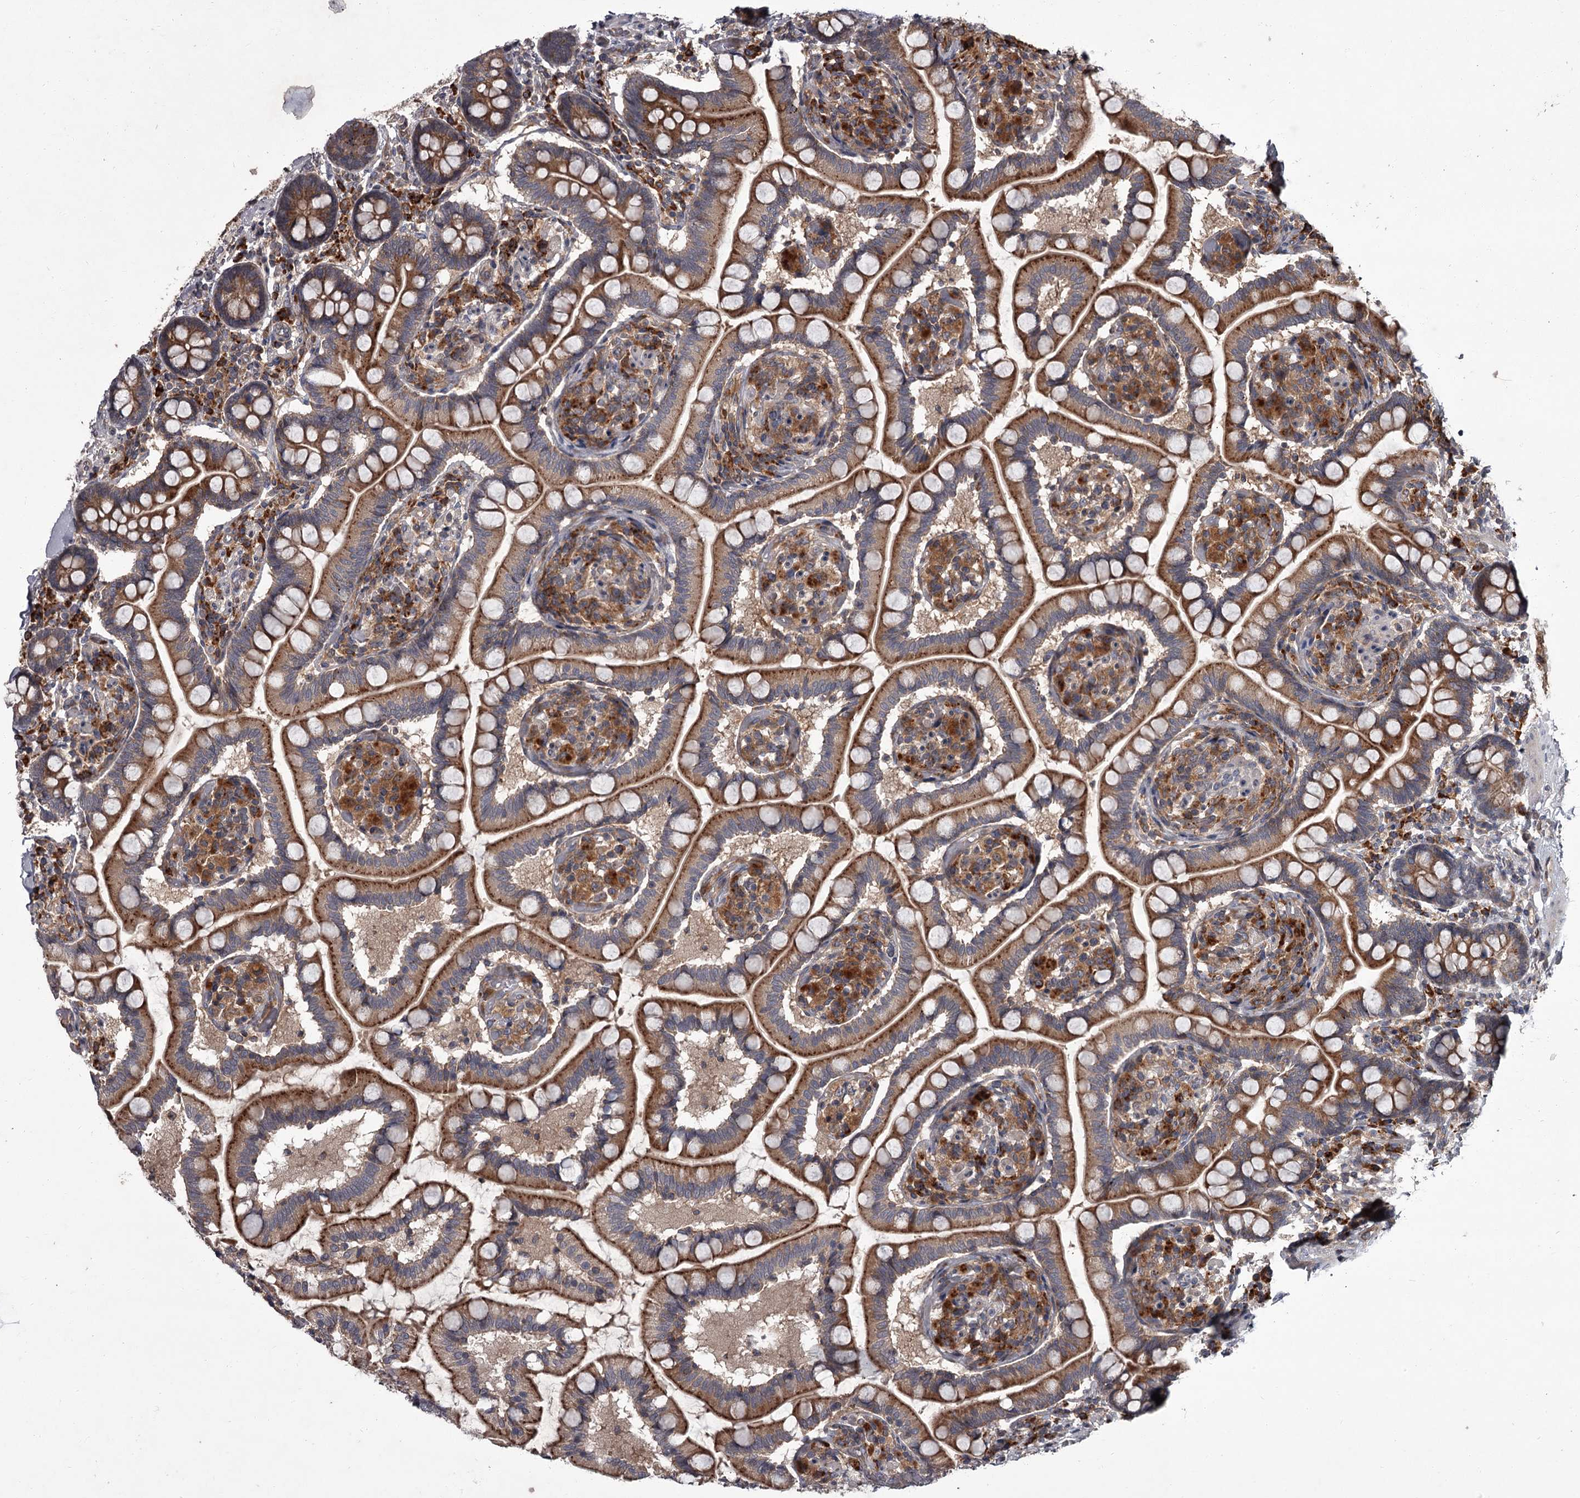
{"staining": {"intensity": "strong", "quantity": ">75%", "location": "cytoplasmic/membranous"}, "tissue": "small intestine", "cell_type": "Glandular cells", "image_type": "normal", "snomed": [{"axis": "morphology", "description": "Normal tissue, NOS"}, {"axis": "topography", "description": "Small intestine"}], "caption": "Immunohistochemistry of normal small intestine demonstrates high levels of strong cytoplasmic/membranous positivity in approximately >75% of glandular cells. (Brightfield microscopy of DAB IHC at high magnification).", "gene": "UNC93B1", "patient": {"sex": "female", "age": 64}}